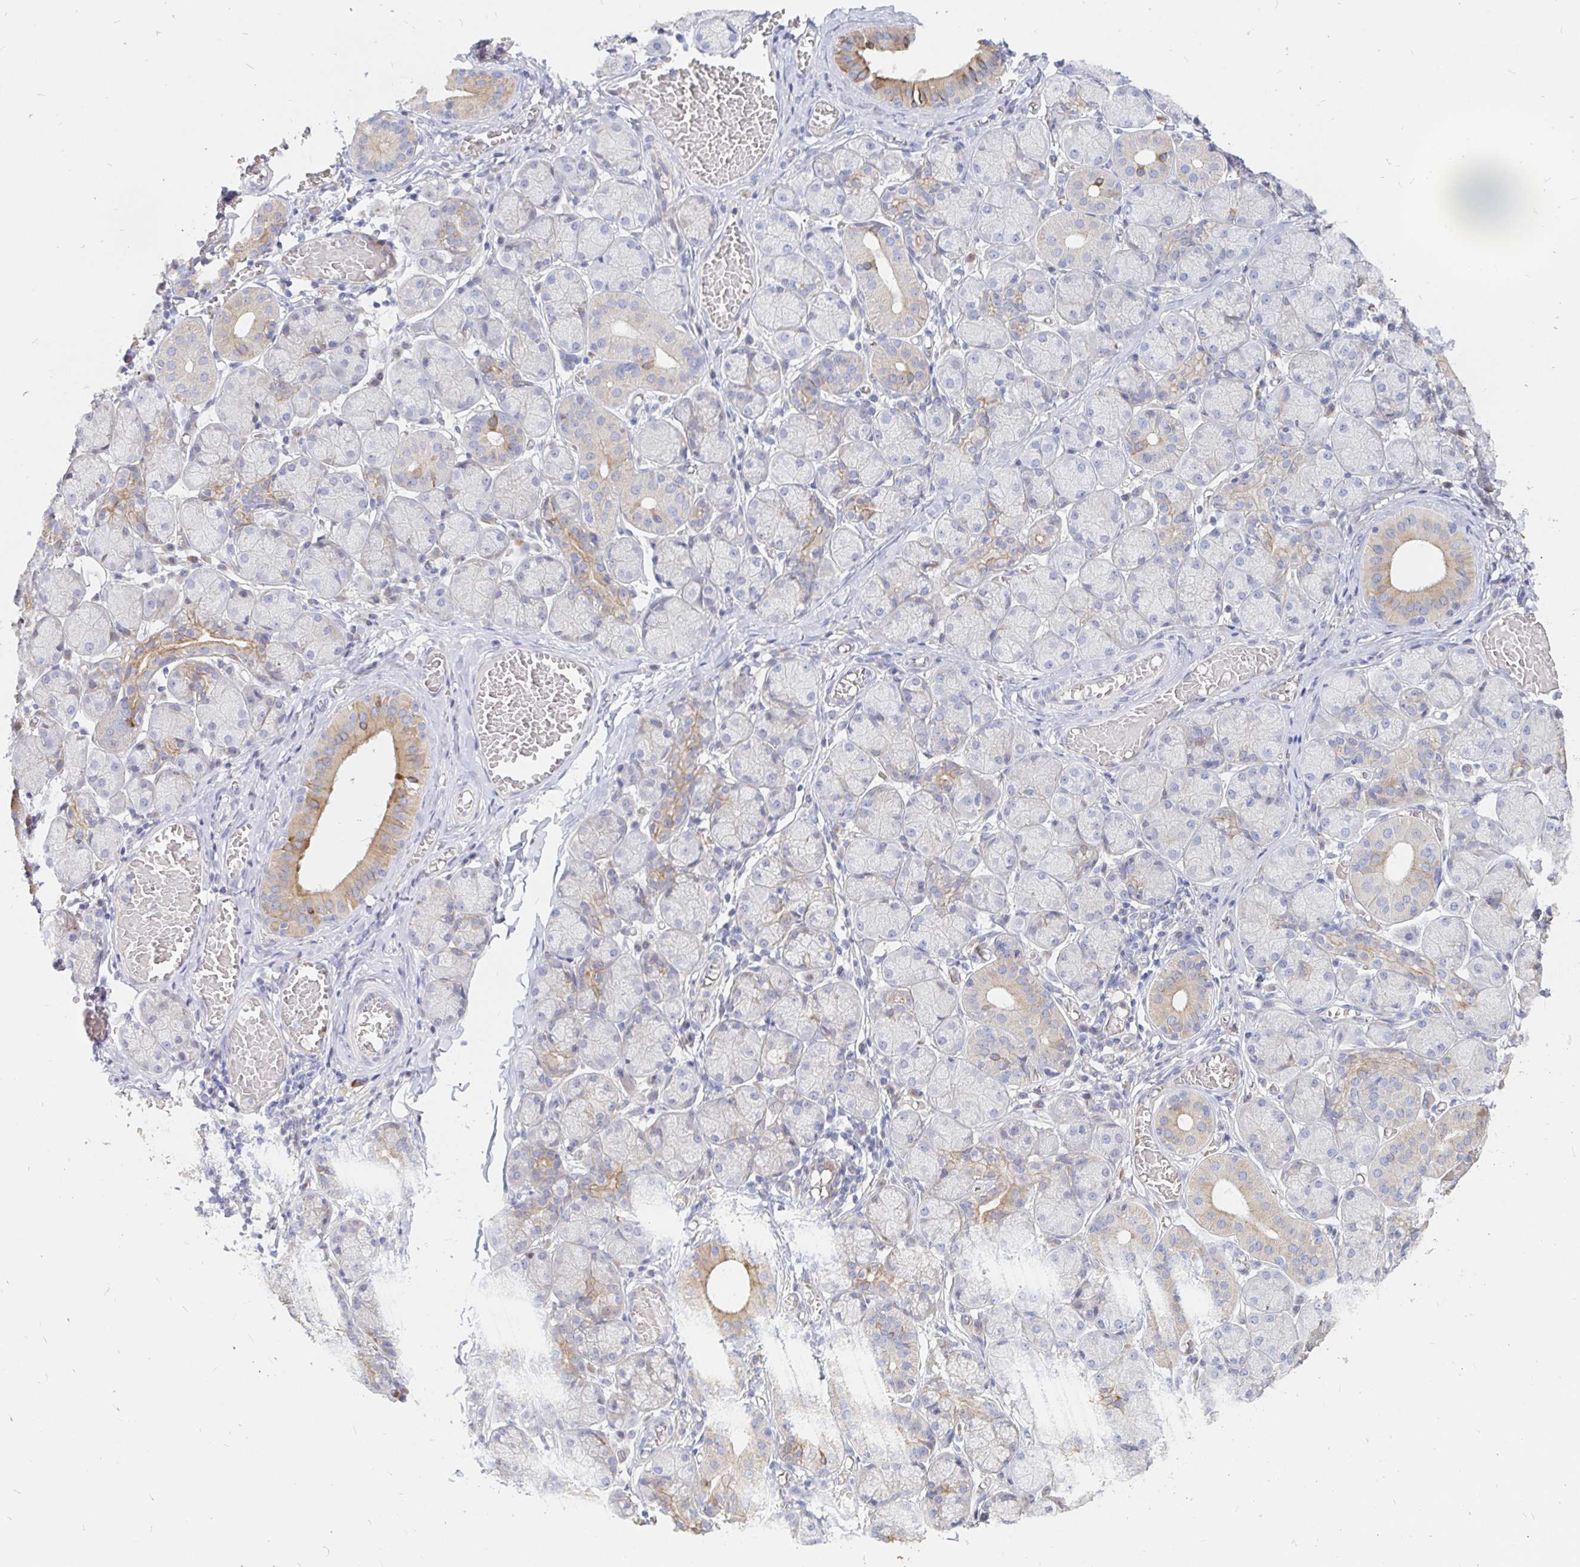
{"staining": {"intensity": "strong", "quantity": "<25%", "location": "cytoplasmic/membranous"}, "tissue": "salivary gland", "cell_type": "Glandular cells", "image_type": "normal", "snomed": [{"axis": "morphology", "description": "Normal tissue, NOS"}, {"axis": "topography", "description": "Salivary gland"}], "caption": "A brown stain highlights strong cytoplasmic/membranous expression of a protein in glandular cells of unremarkable salivary gland.", "gene": "KCTD19", "patient": {"sex": "female", "age": 24}}